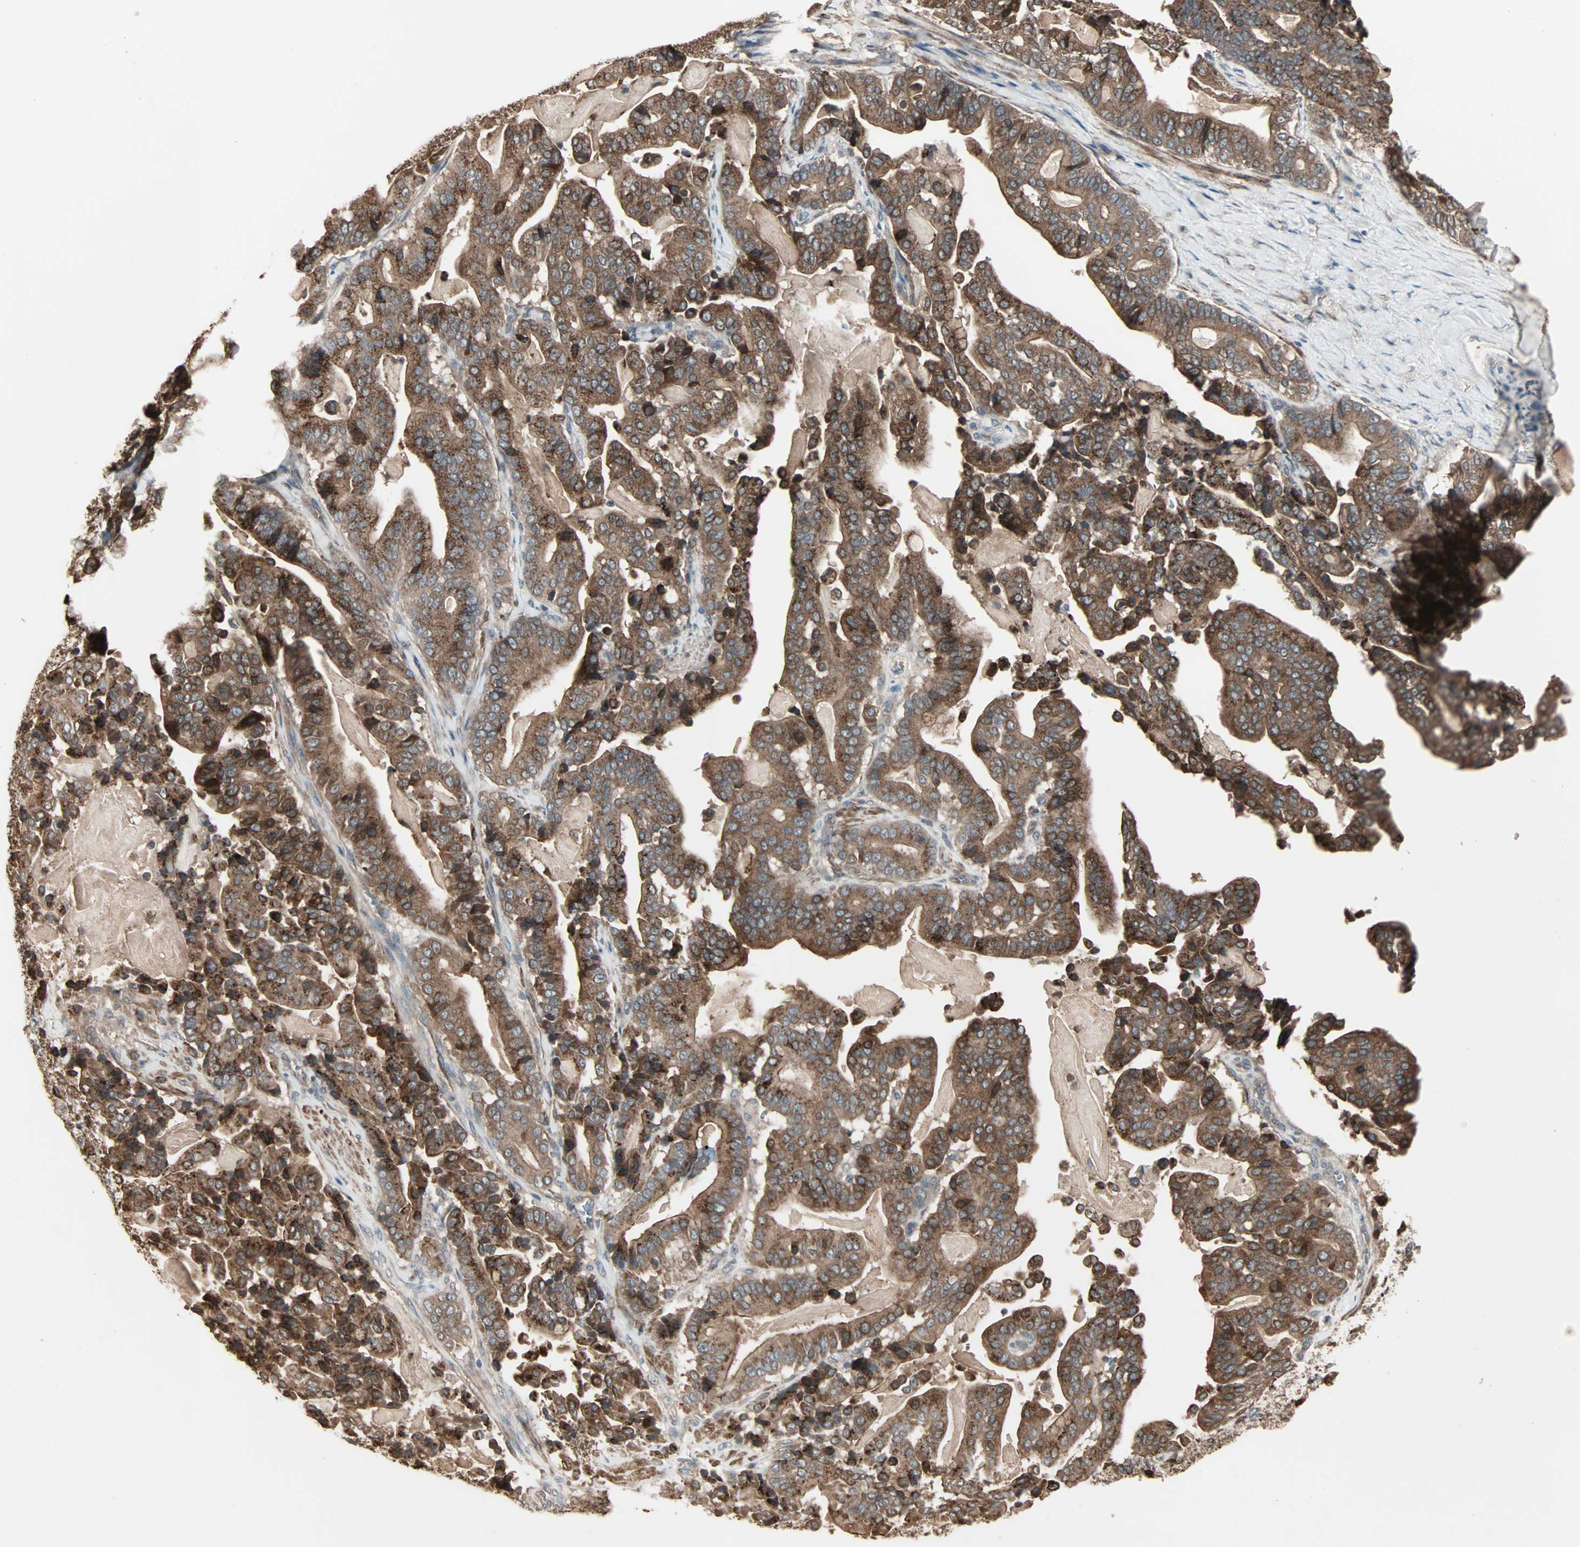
{"staining": {"intensity": "strong", "quantity": ">75%", "location": "cytoplasmic/membranous"}, "tissue": "pancreatic cancer", "cell_type": "Tumor cells", "image_type": "cancer", "snomed": [{"axis": "morphology", "description": "Adenocarcinoma, NOS"}, {"axis": "topography", "description": "Pancreas"}], "caption": "Protein analysis of adenocarcinoma (pancreatic) tissue shows strong cytoplasmic/membranous staining in approximately >75% of tumor cells. Nuclei are stained in blue.", "gene": "GALNT3", "patient": {"sex": "male", "age": 63}}